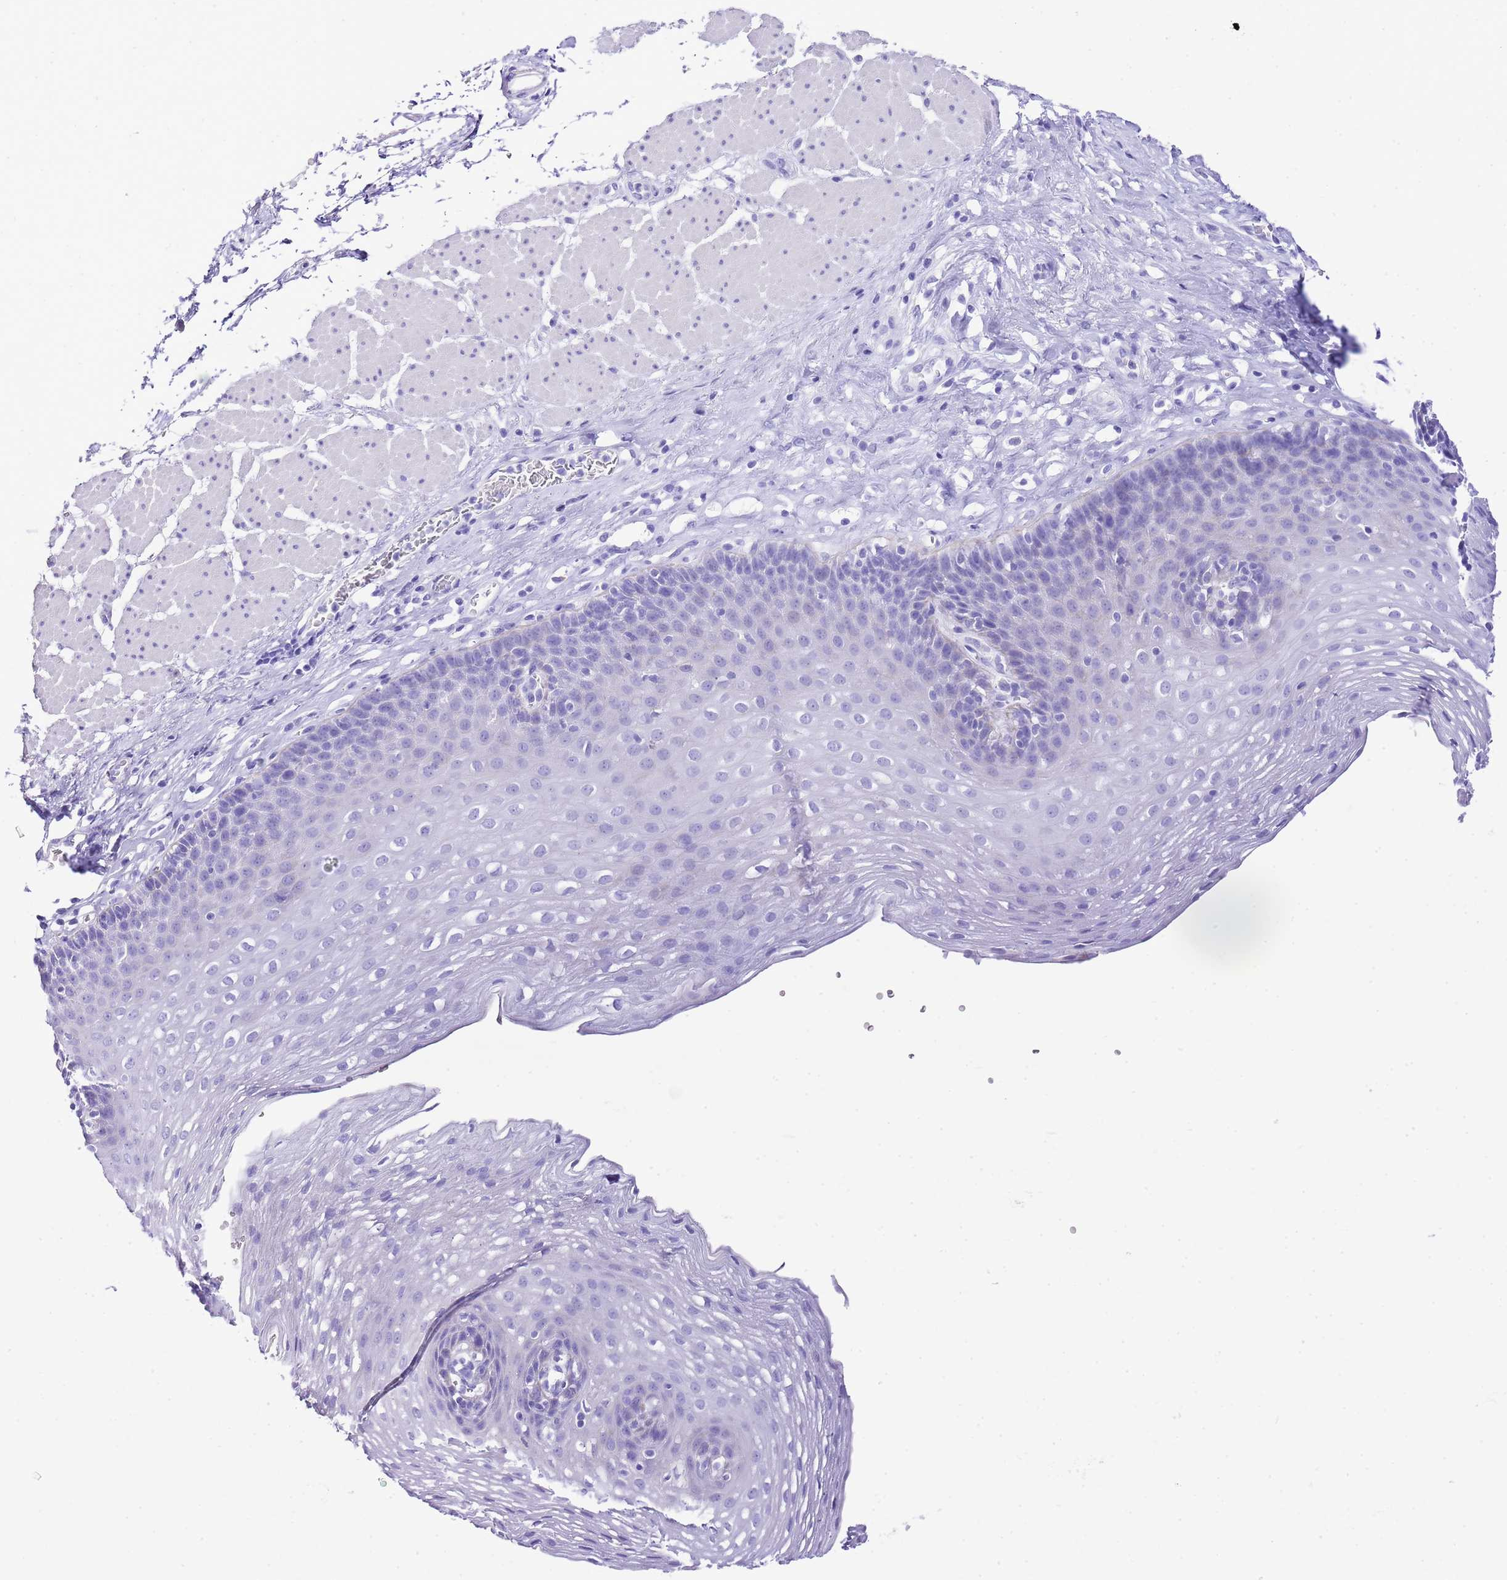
{"staining": {"intensity": "negative", "quantity": "none", "location": "none"}, "tissue": "esophagus", "cell_type": "Squamous epithelial cells", "image_type": "normal", "snomed": [{"axis": "morphology", "description": "Normal tissue, NOS"}, {"axis": "topography", "description": "Esophagus"}], "caption": "Unremarkable esophagus was stained to show a protein in brown. There is no significant positivity in squamous epithelial cells. (Brightfield microscopy of DAB IHC at high magnification).", "gene": "KCNC1", "patient": {"sex": "female", "age": 66}}